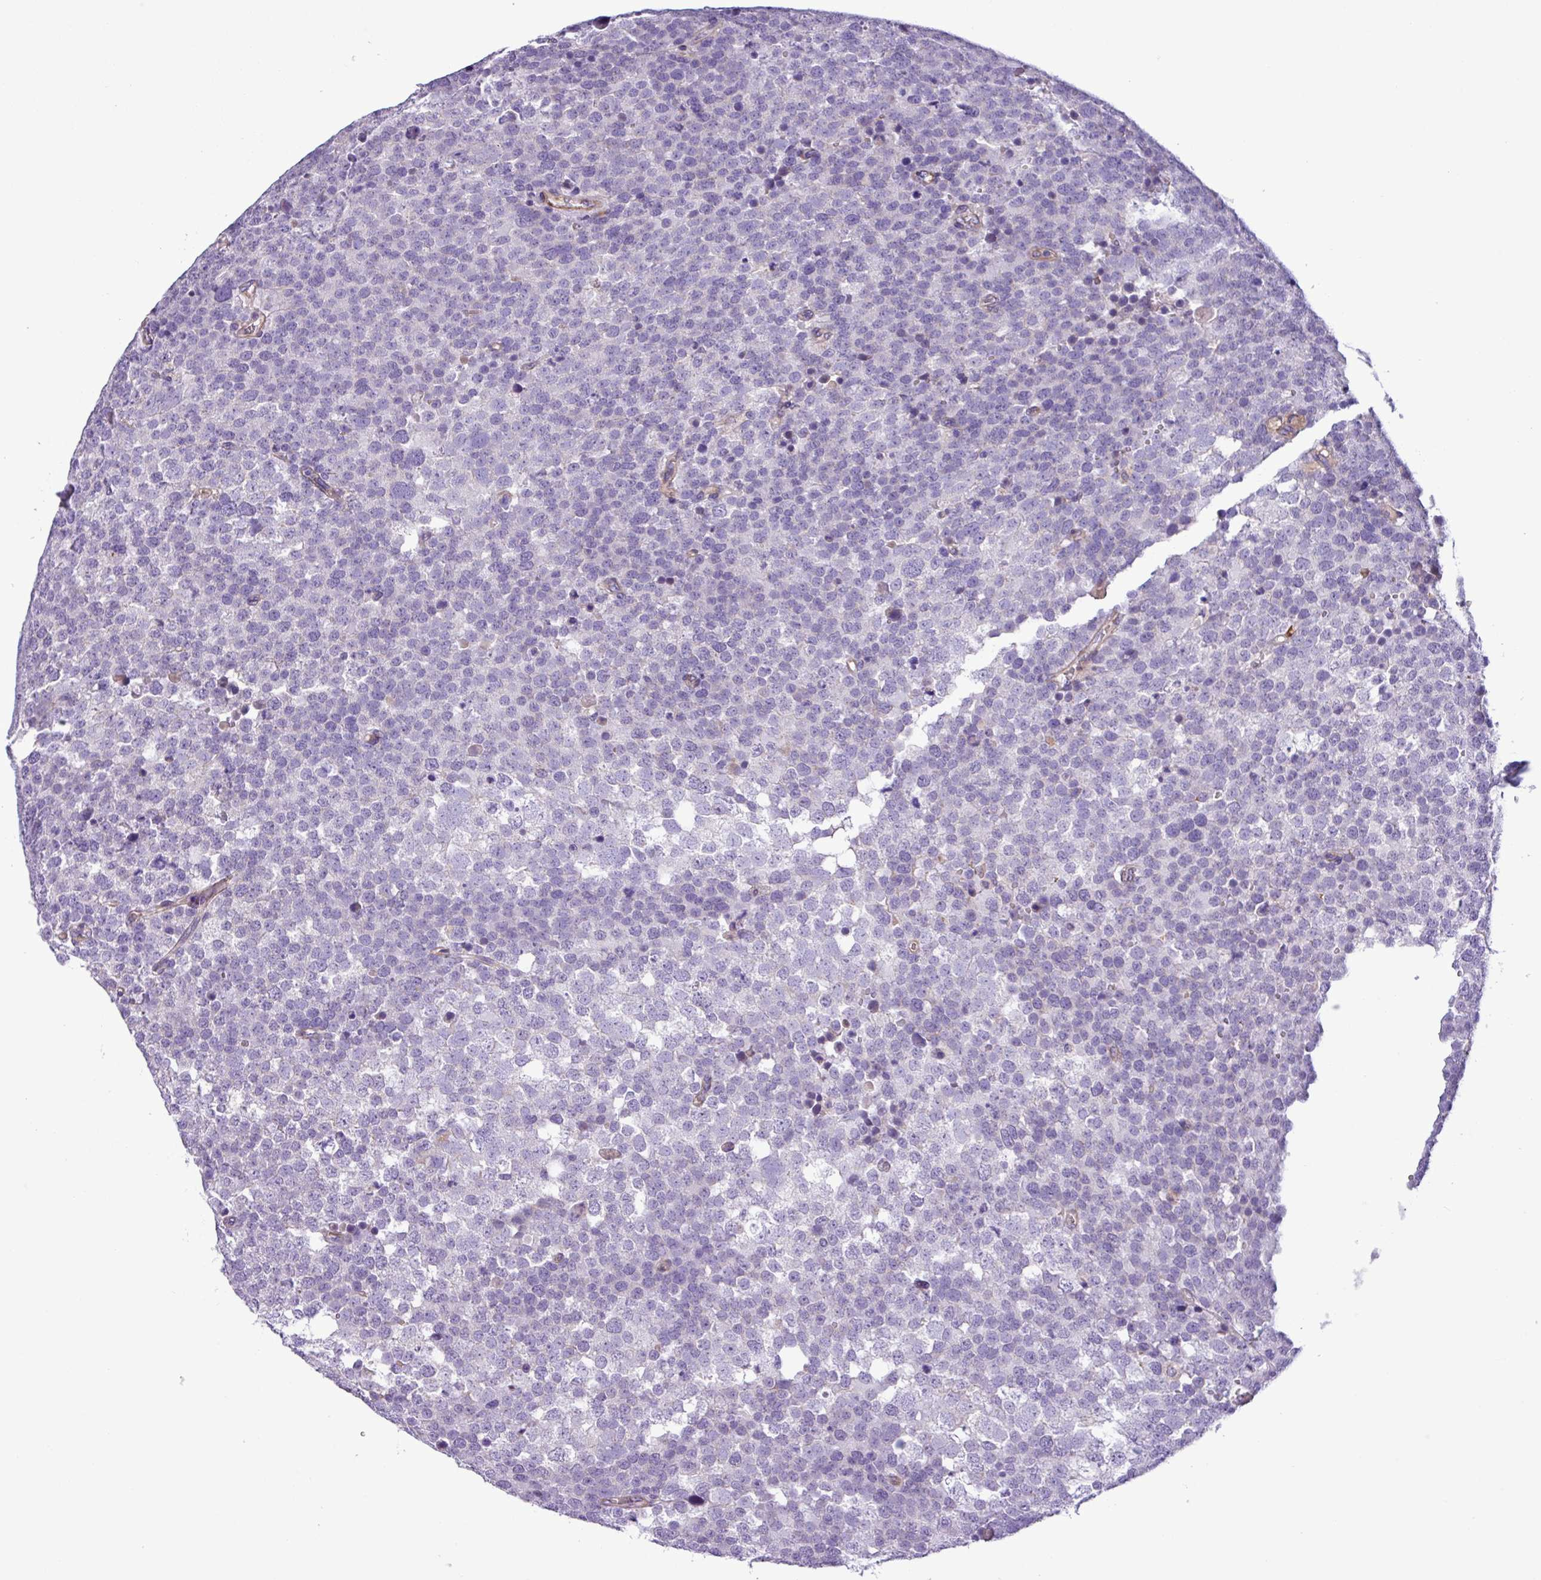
{"staining": {"intensity": "negative", "quantity": "none", "location": "none"}, "tissue": "testis cancer", "cell_type": "Tumor cells", "image_type": "cancer", "snomed": [{"axis": "morphology", "description": "Seminoma, NOS"}, {"axis": "topography", "description": "Testis"}], "caption": "Tumor cells are negative for protein expression in human testis cancer.", "gene": "C11orf91", "patient": {"sex": "male", "age": 71}}